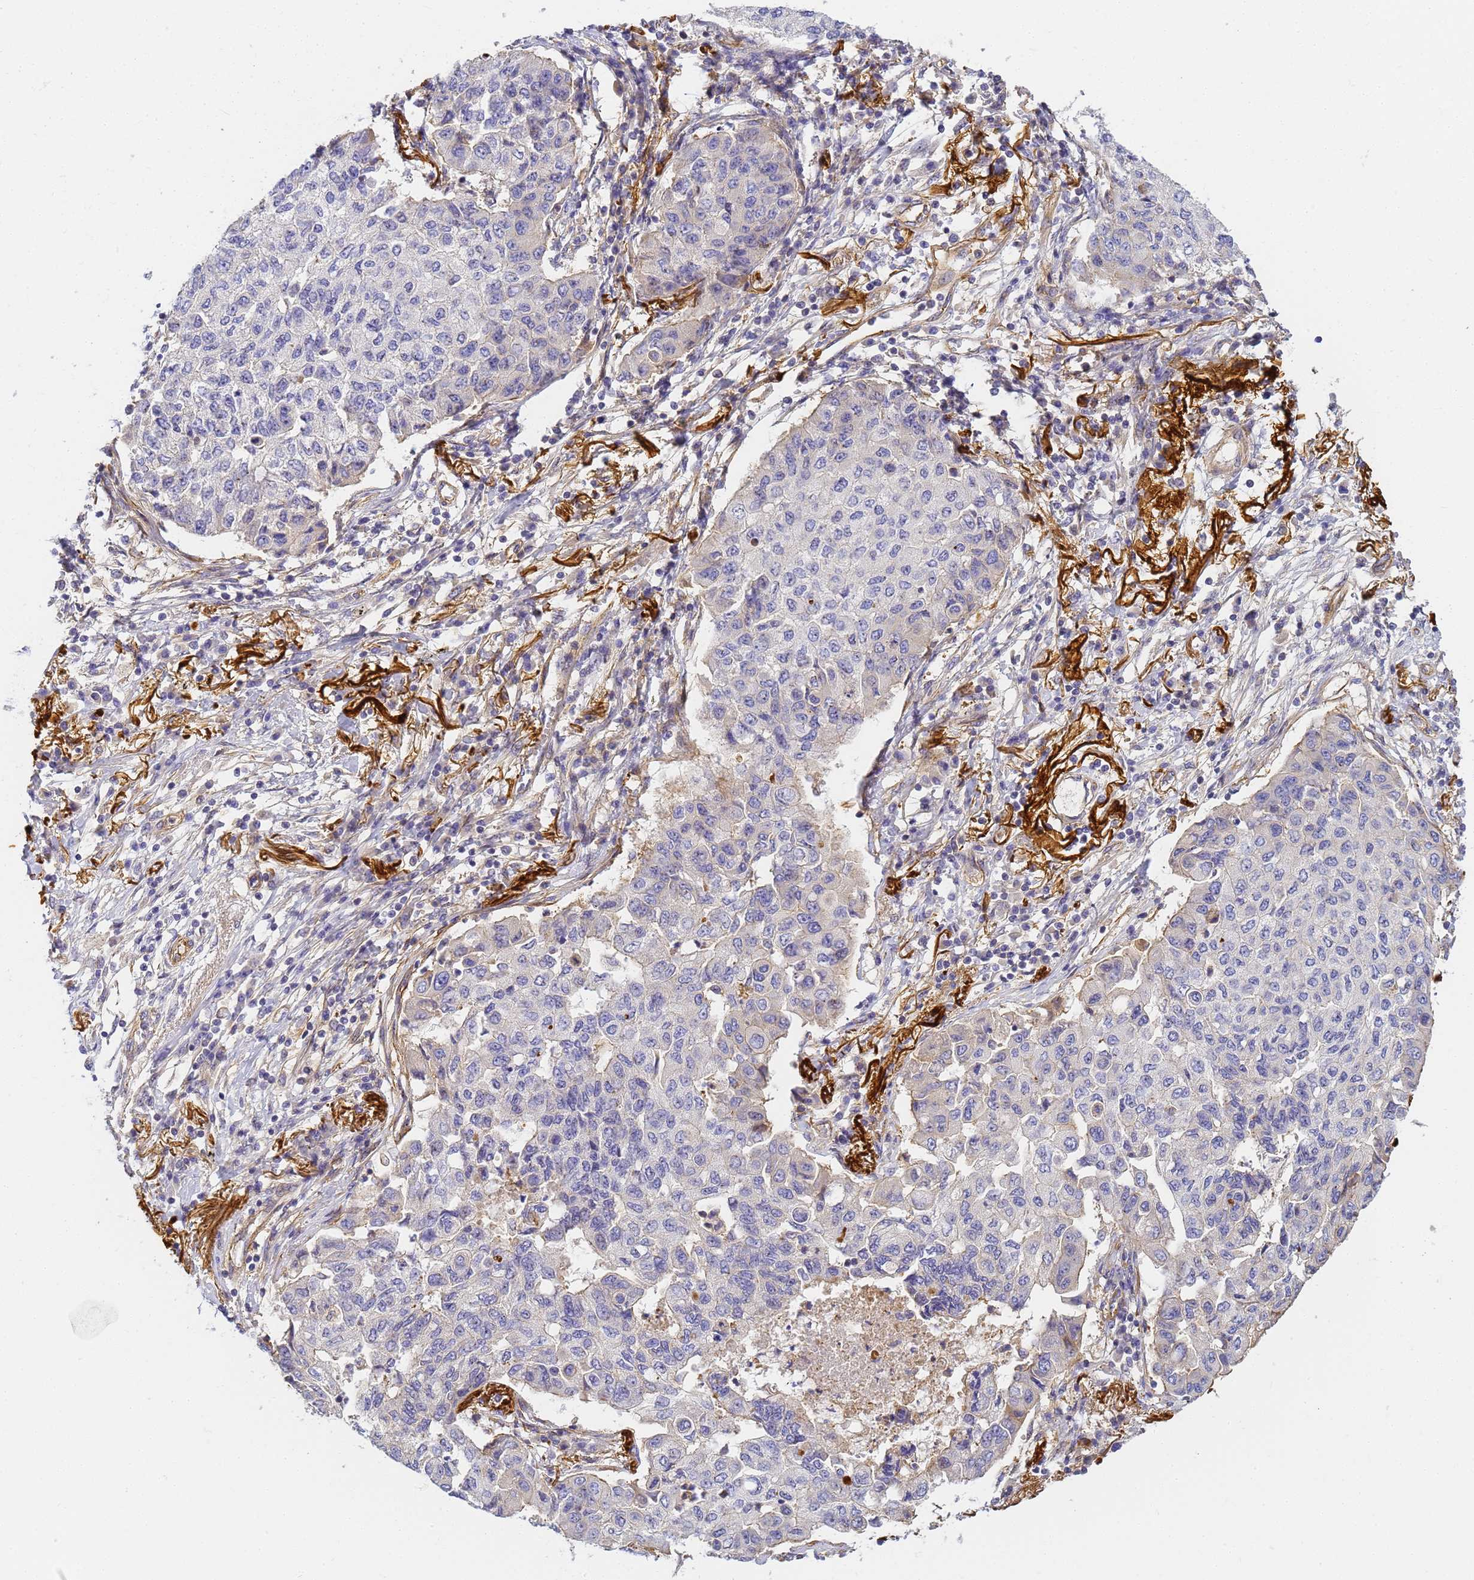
{"staining": {"intensity": "negative", "quantity": "none", "location": "none"}, "tissue": "lung cancer", "cell_type": "Tumor cells", "image_type": "cancer", "snomed": [{"axis": "morphology", "description": "Squamous cell carcinoma, NOS"}, {"axis": "topography", "description": "Lung"}], "caption": "A photomicrograph of squamous cell carcinoma (lung) stained for a protein demonstrates no brown staining in tumor cells.", "gene": "MYL12A", "patient": {"sex": "male", "age": 74}}